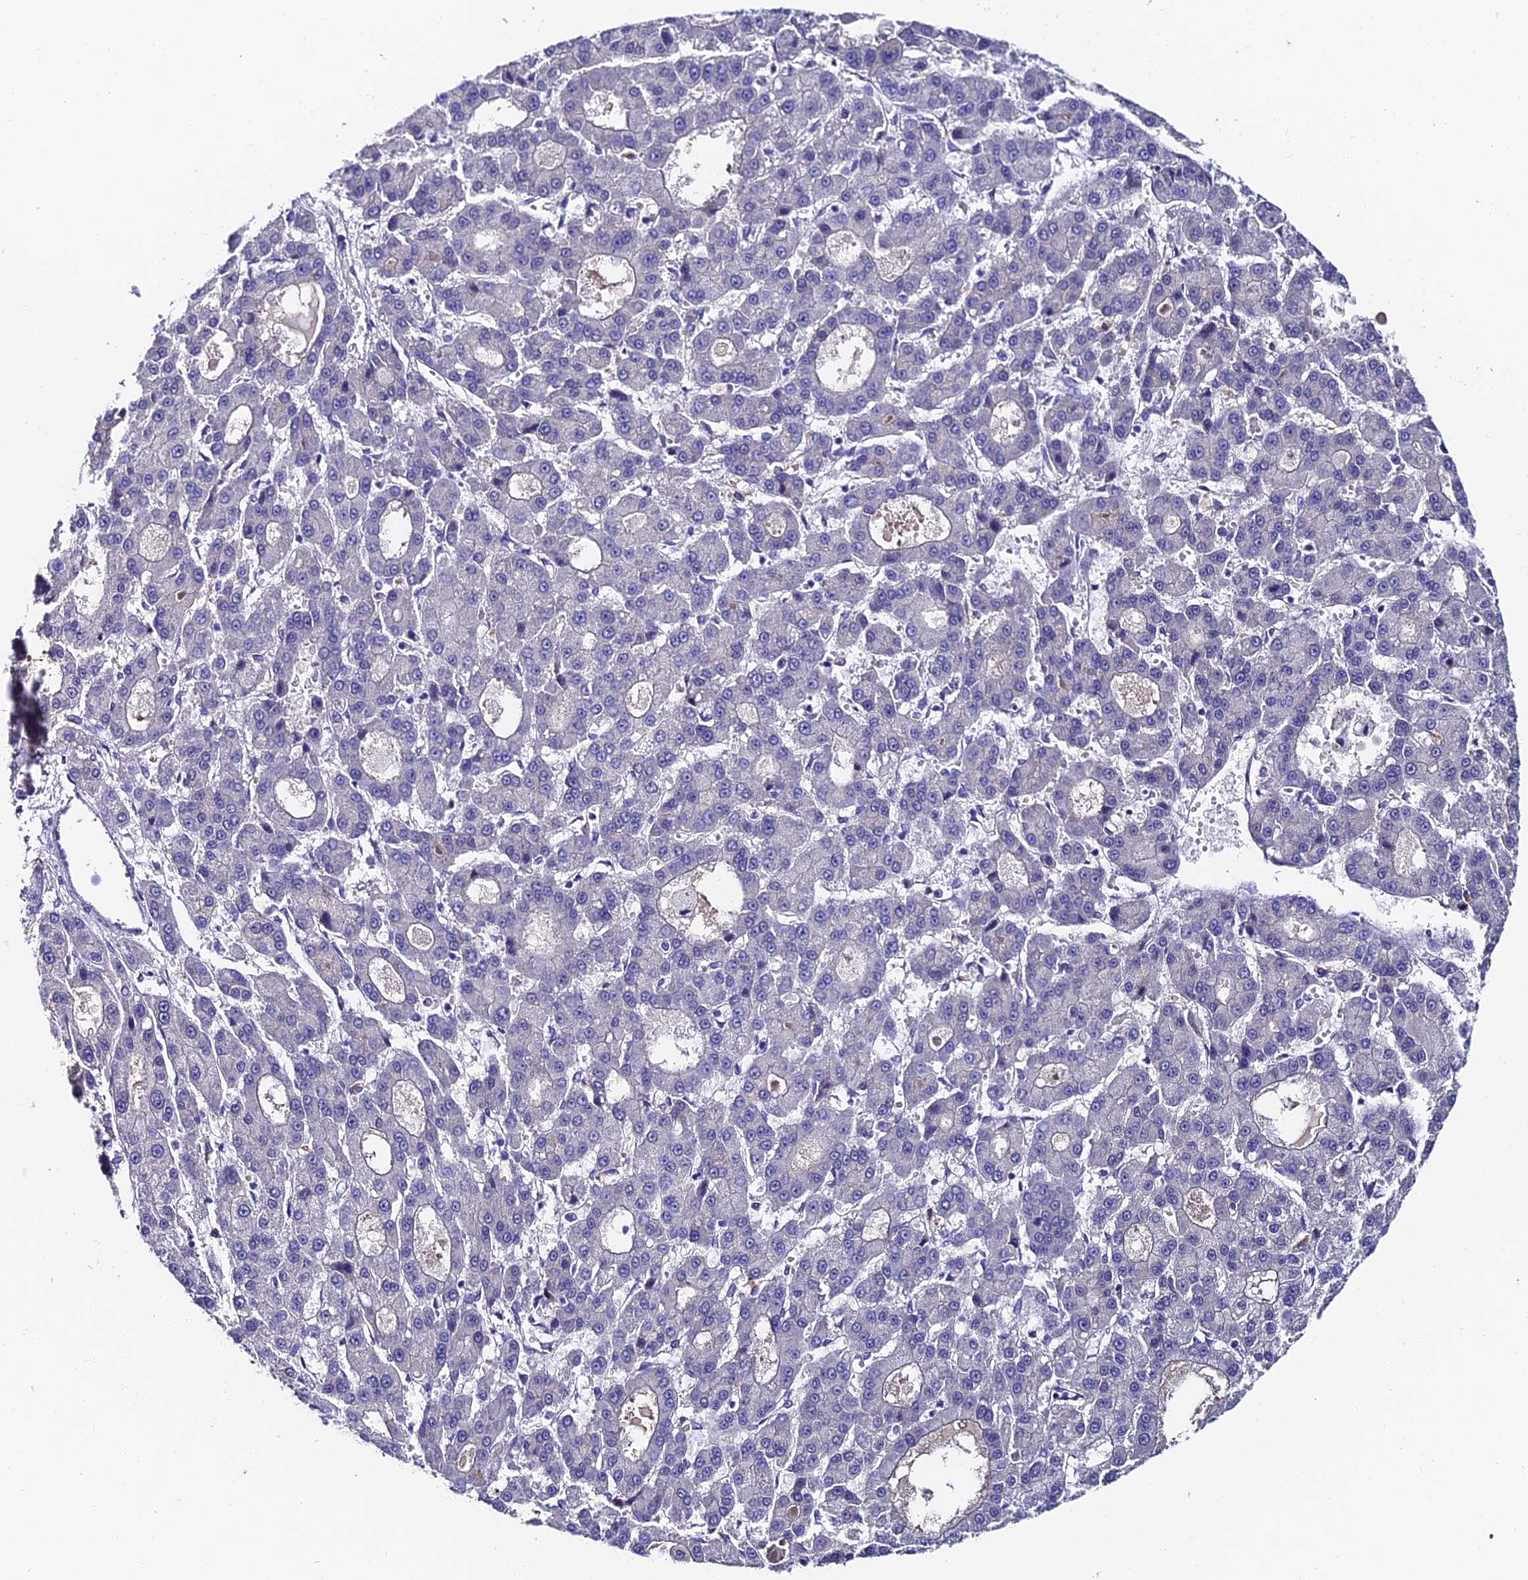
{"staining": {"intensity": "negative", "quantity": "none", "location": "none"}, "tissue": "liver cancer", "cell_type": "Tumor cells", "image_type": "cancer", "snomed": [{"axis": "morphology", "description": "Carcinoma, Hepatocellular, NOS"}, {"axis": "topography", "description": "Liver"}], "caption": "This is an immunohistochemistry (IHC) photomicrograph of human hepatocellular carcinoma (liver). There is no staining in tumor cells.", "gene": "TRIM24", "patient": {"sex": "male", "age": 70}}